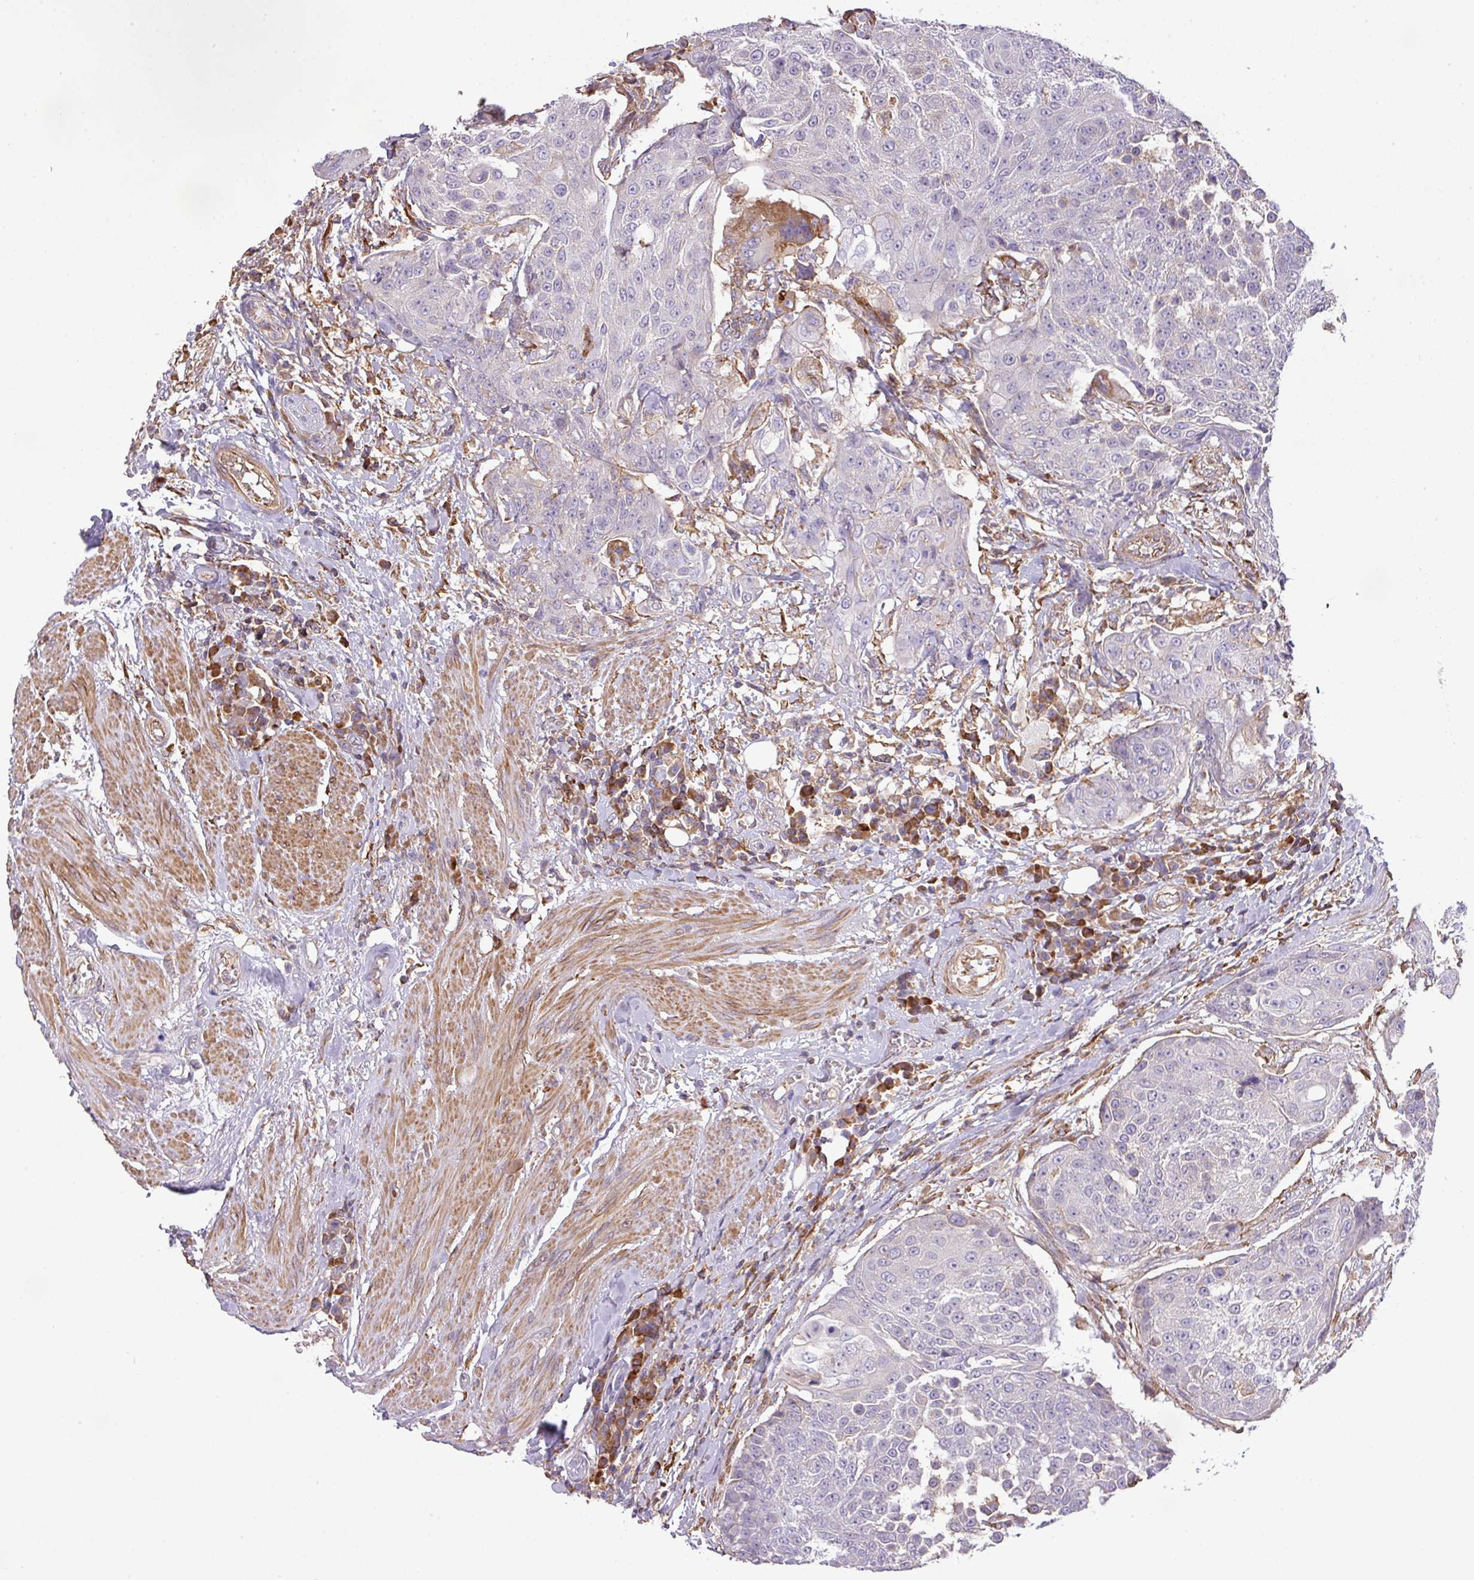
{"staining": {"intensity": "negative", "quantity": "none", "location": "none"}, "tissue": "urothelial cancer", "cell_type": "Tumor cells", "image_type": "cancer", "snomed": [{"axis": "morphology", "description": "Urothelial carcinoma, High grade"}, {"axis": "topography", "description": "Urinary bladder"}], "caption": "Tumor cells are negative for brown protein staining in high-grade urothelial carcinoma.", "gene": "LRRC41", "patient": {"sex": "female", "age": 63}}